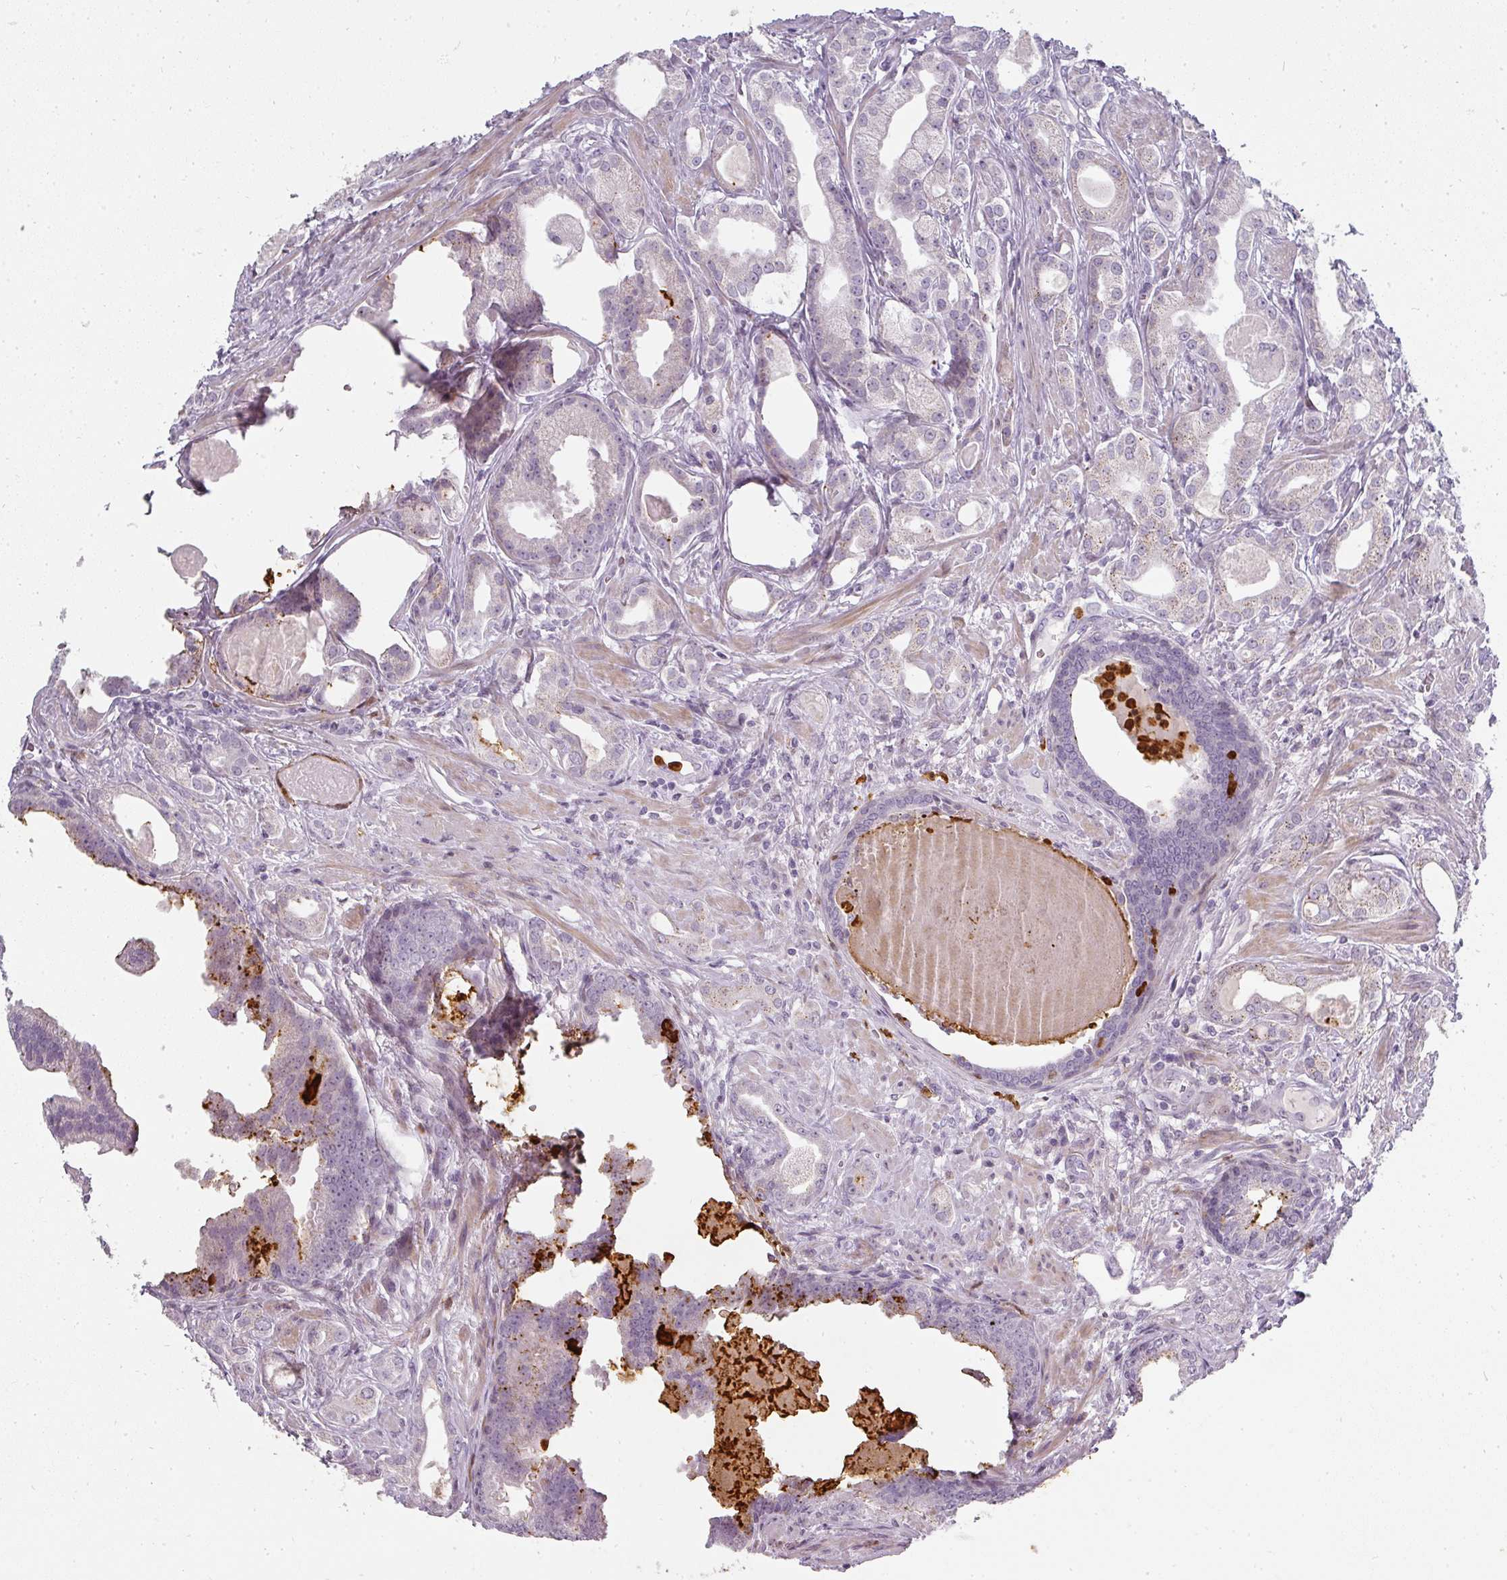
{"staining": {"intensity": "negative", "quantity": "none", "location": "none"}, "tissue": "prostate cancer", "cell_type": "Tumor cells", "image_type": "cancer", "snomed": [{"axis": "morphology", "description": "Adenocarcinoma, Low grade"}, {"axis": "topography", "description": "Prostate"}], "caption": "This is an immunohistochemistry (IHC) micrograph of prostate adenocarcinoma (low-grade). There is no staining in tumor cells.", "gene": "BIK", "patient": {"sex": "male", "age": 64}}